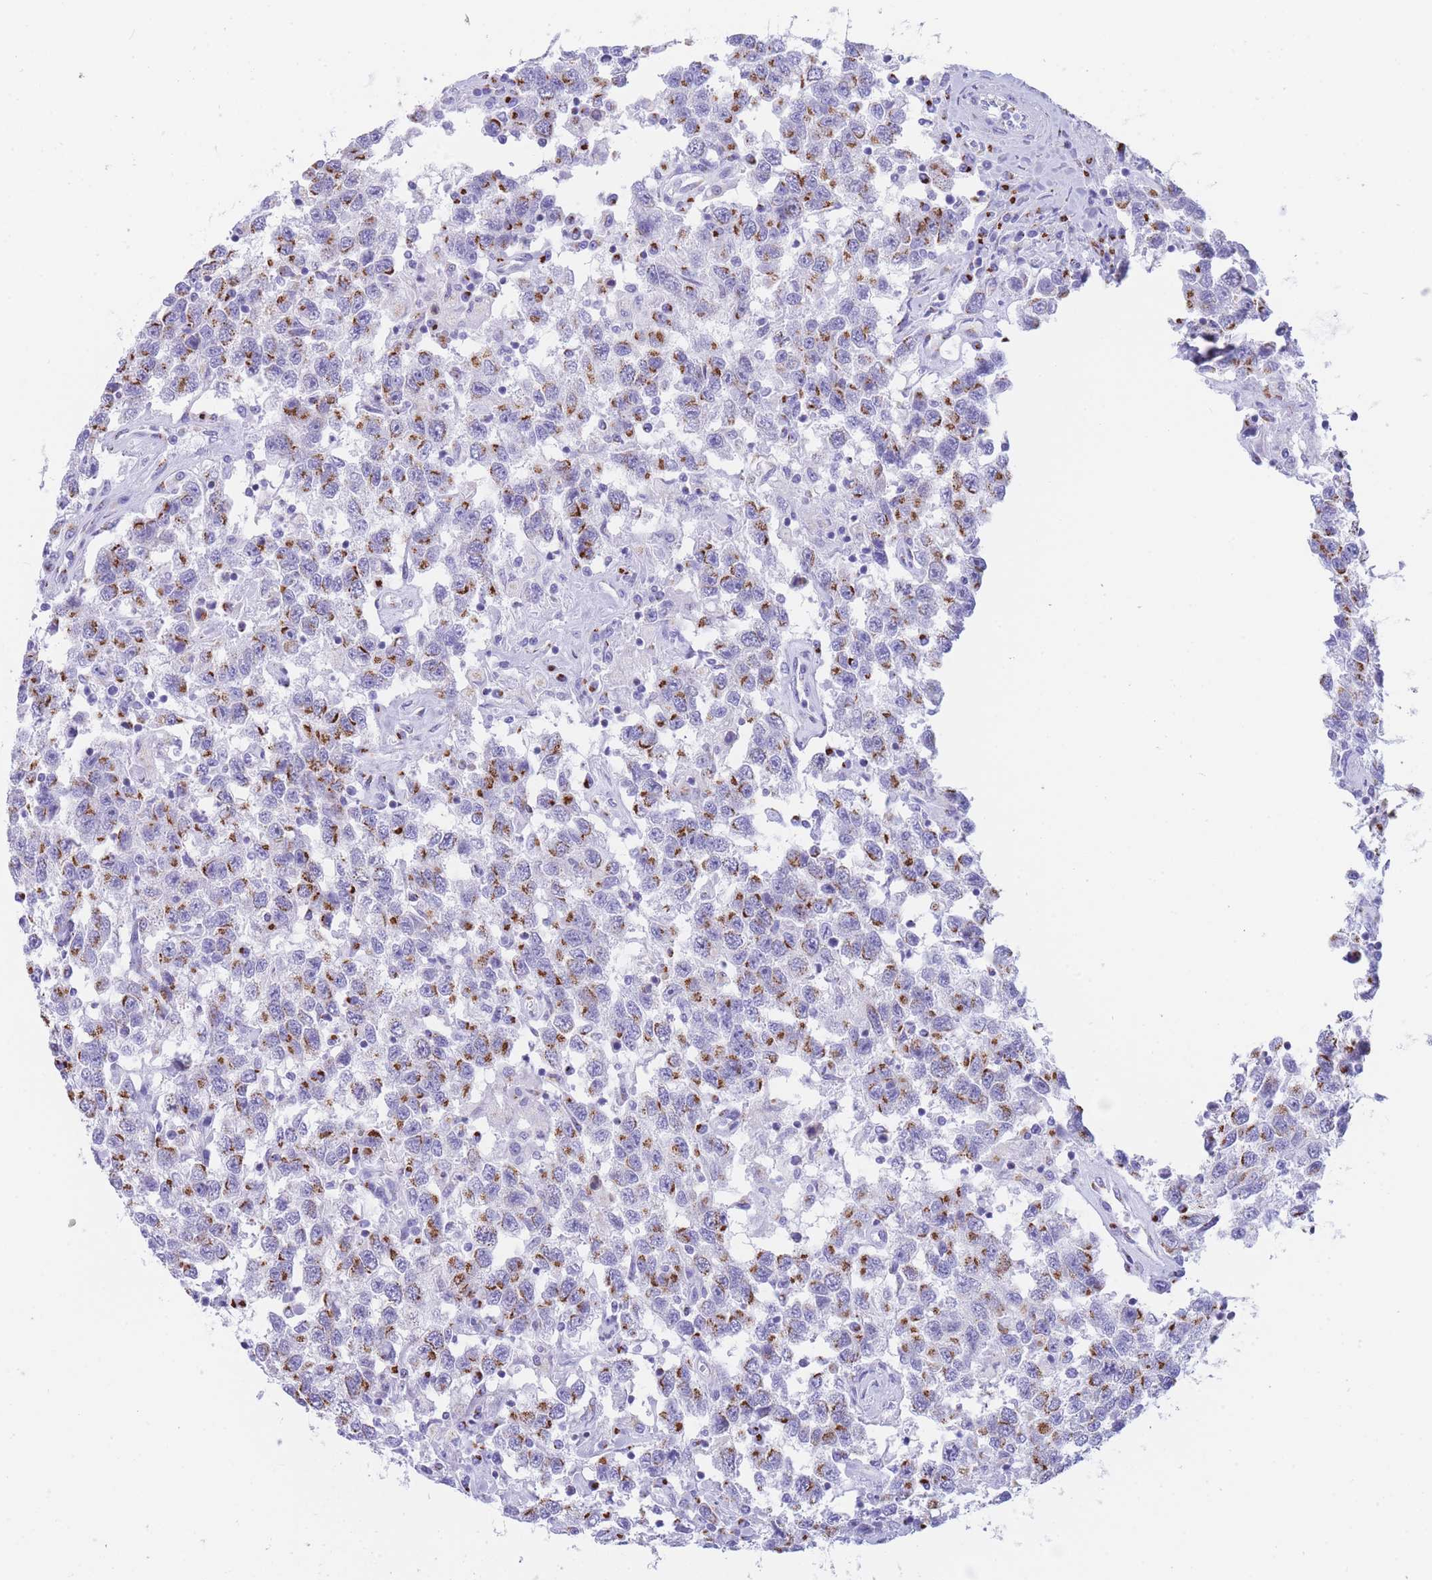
{"staining": {"intensity": "strong", "quantity": ">75%", "location": "cytoplasmic/membranous"}, "tissue": "testis cancer", "cell_type": "Tumor cells", "image_type": "cancer", "snomed": [{"axis": "morphology", "description": "Seminoma, NOS"}, {"axis": "topography", "description": "Testis"}], "caption": "Human testis cancer stained with a brown dye demonstrates strong cytoplasmic/membranous positive expression in about >75% of tumor cells.", "gene": "FAM3C", "patient": {"sex": "male", "age": 41}}